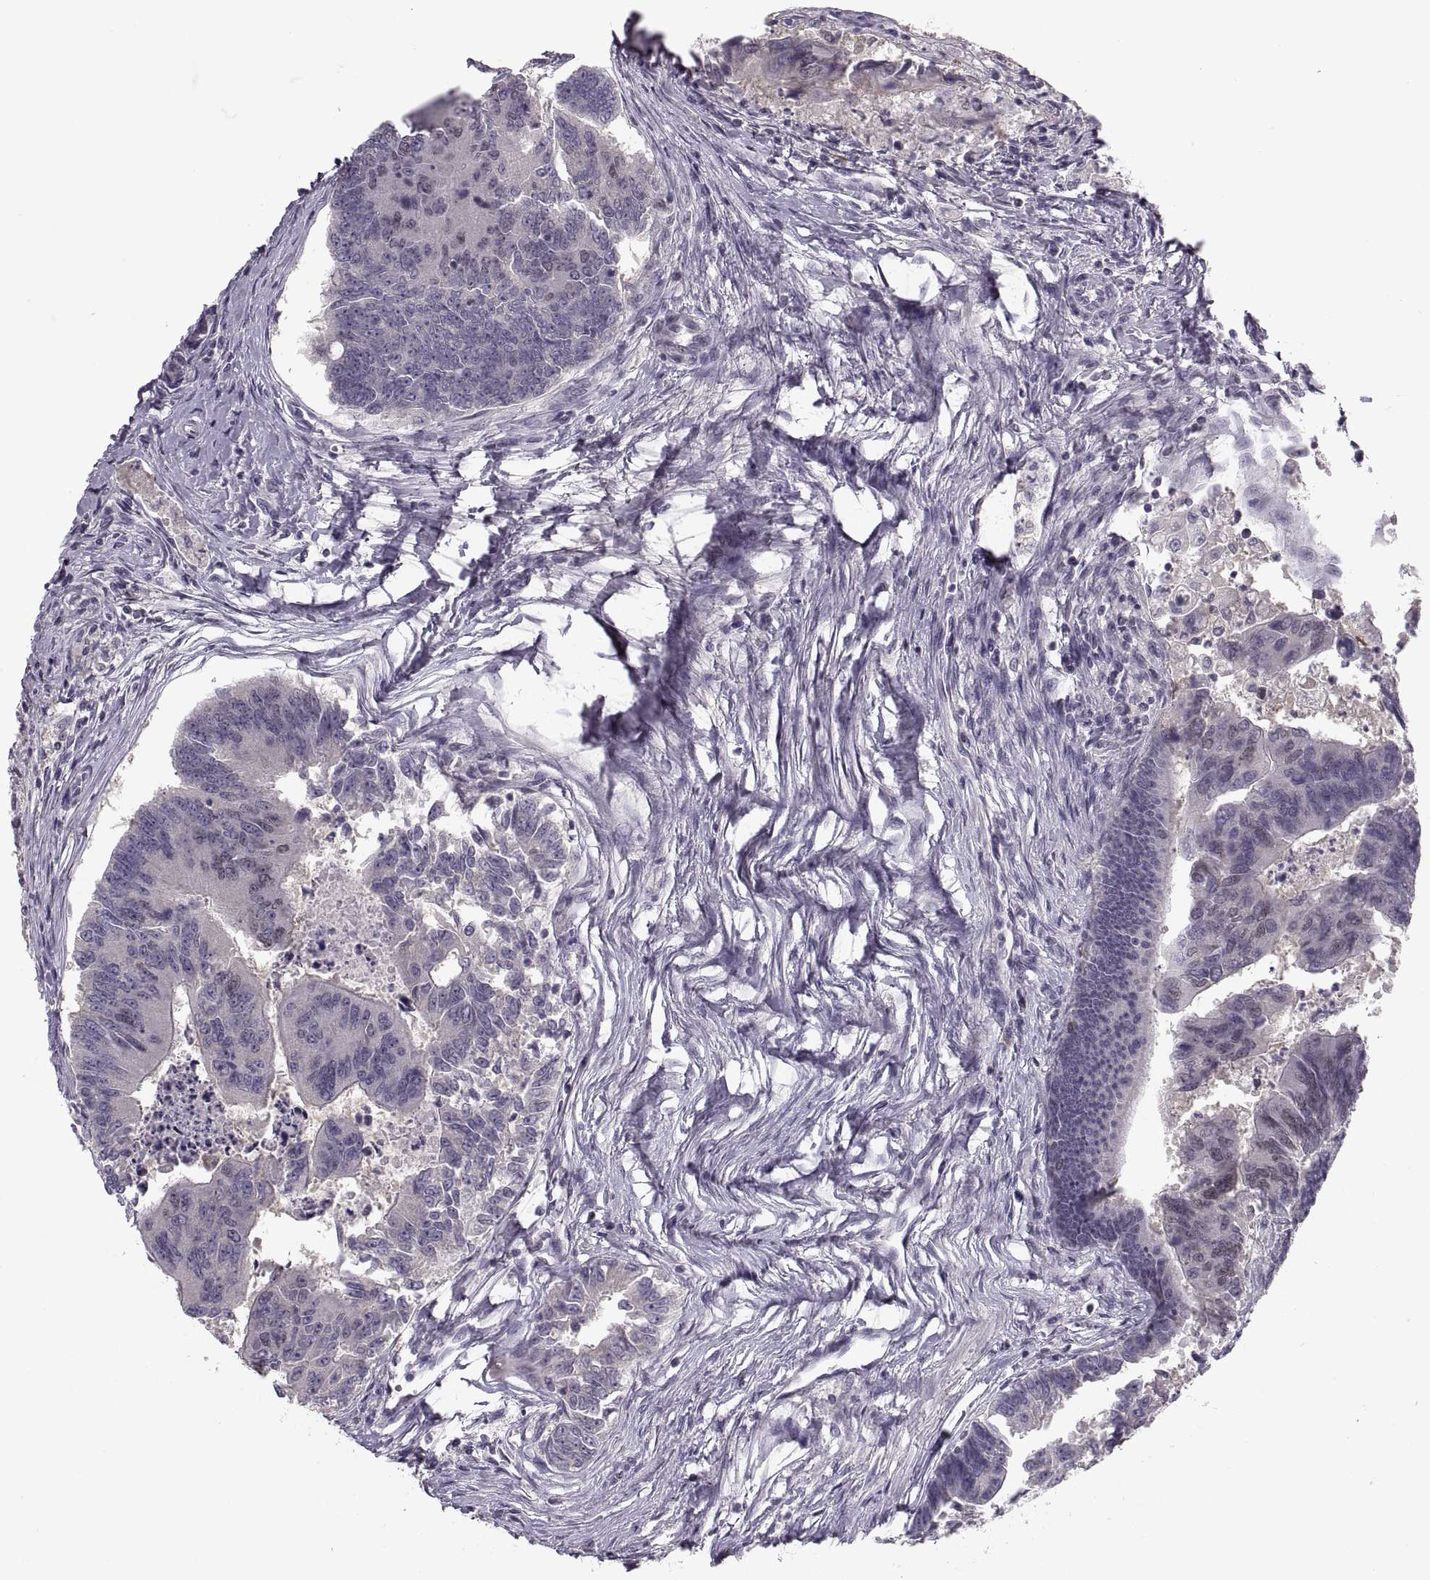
{"staining": {"intensity": "negative", "quantity": "none", "location": "none"}, "tissue": "colorectal cancer", "cell_type": "Tumor cells", "image_type": "cancer", "snomed": [{"axis": "morphology", "description": "Adenocarcinoma, NOS"}, {"axis": "topography", "description": "Colon"}], "caption": "High power microscopy micrograph of an immunohistochemistry histopathology image of colorectal cancer, revealing no significant expression in tumor cells. Brightfield microscopy of IHC stained with DAB (brown) and hematoxylin (blue), captured at high magnification.", "gene": "CACNA1F", "patient": {"sex": "female", "age": 67}}